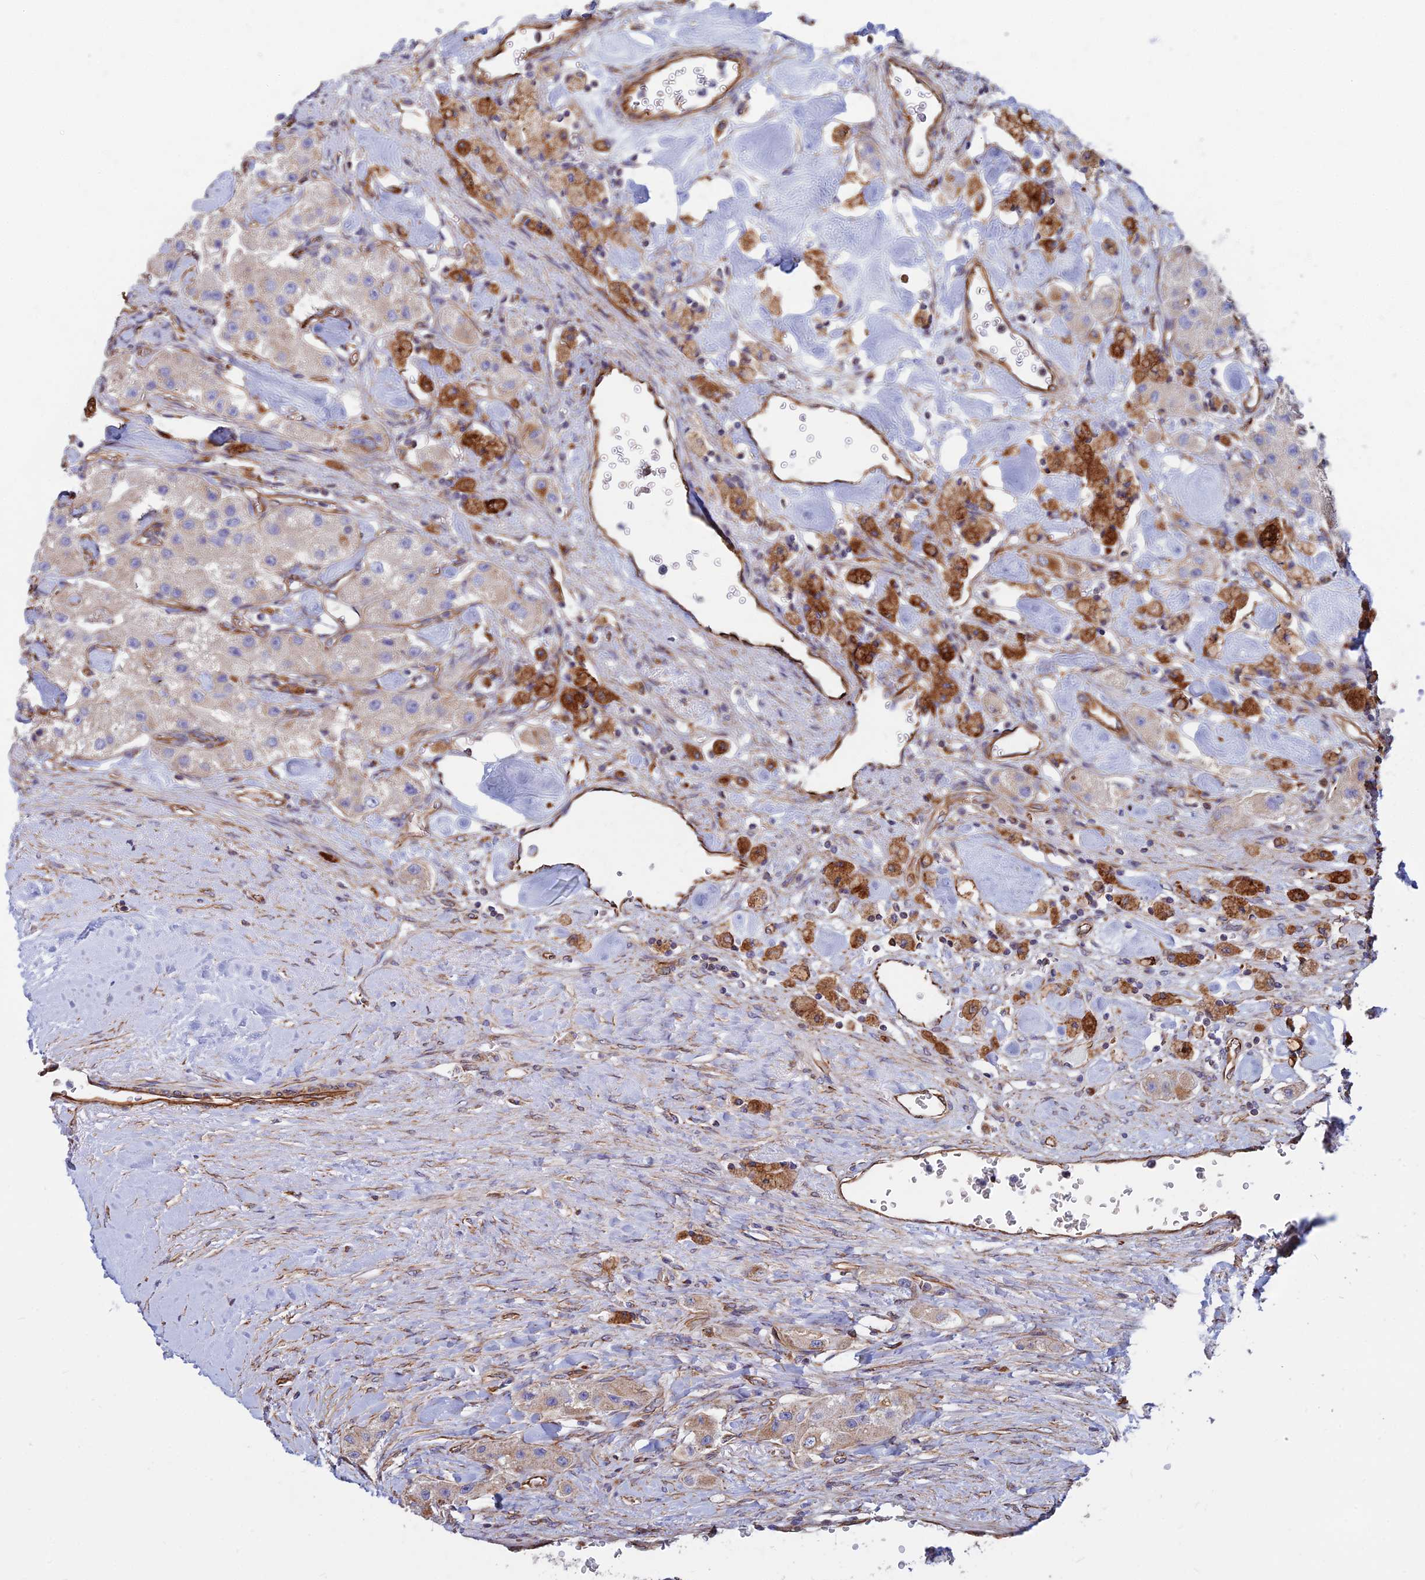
{"staining": {"intensity": "weak", "quantity": "<25%", "location": "cytoplasmic/membranous"}, "tissue": "carcinoid", "cell_type": "Tumor cells", "image_type": "cancer", "snomed": [{"axis": "morphology", "description": "Carcinoid, malignant, NOS"}, {"axis": "topography", "description": "Pancreas"}], "caption": "Immunohistochemistry image of neoplastic tissue: carcinoid stained with DAB (3,3'-diaminobenzidine) demonstrates no significant protein positivity in tumor cells.", "gene": "CDK18", "patient": {"sex": "male", "age": 41}}